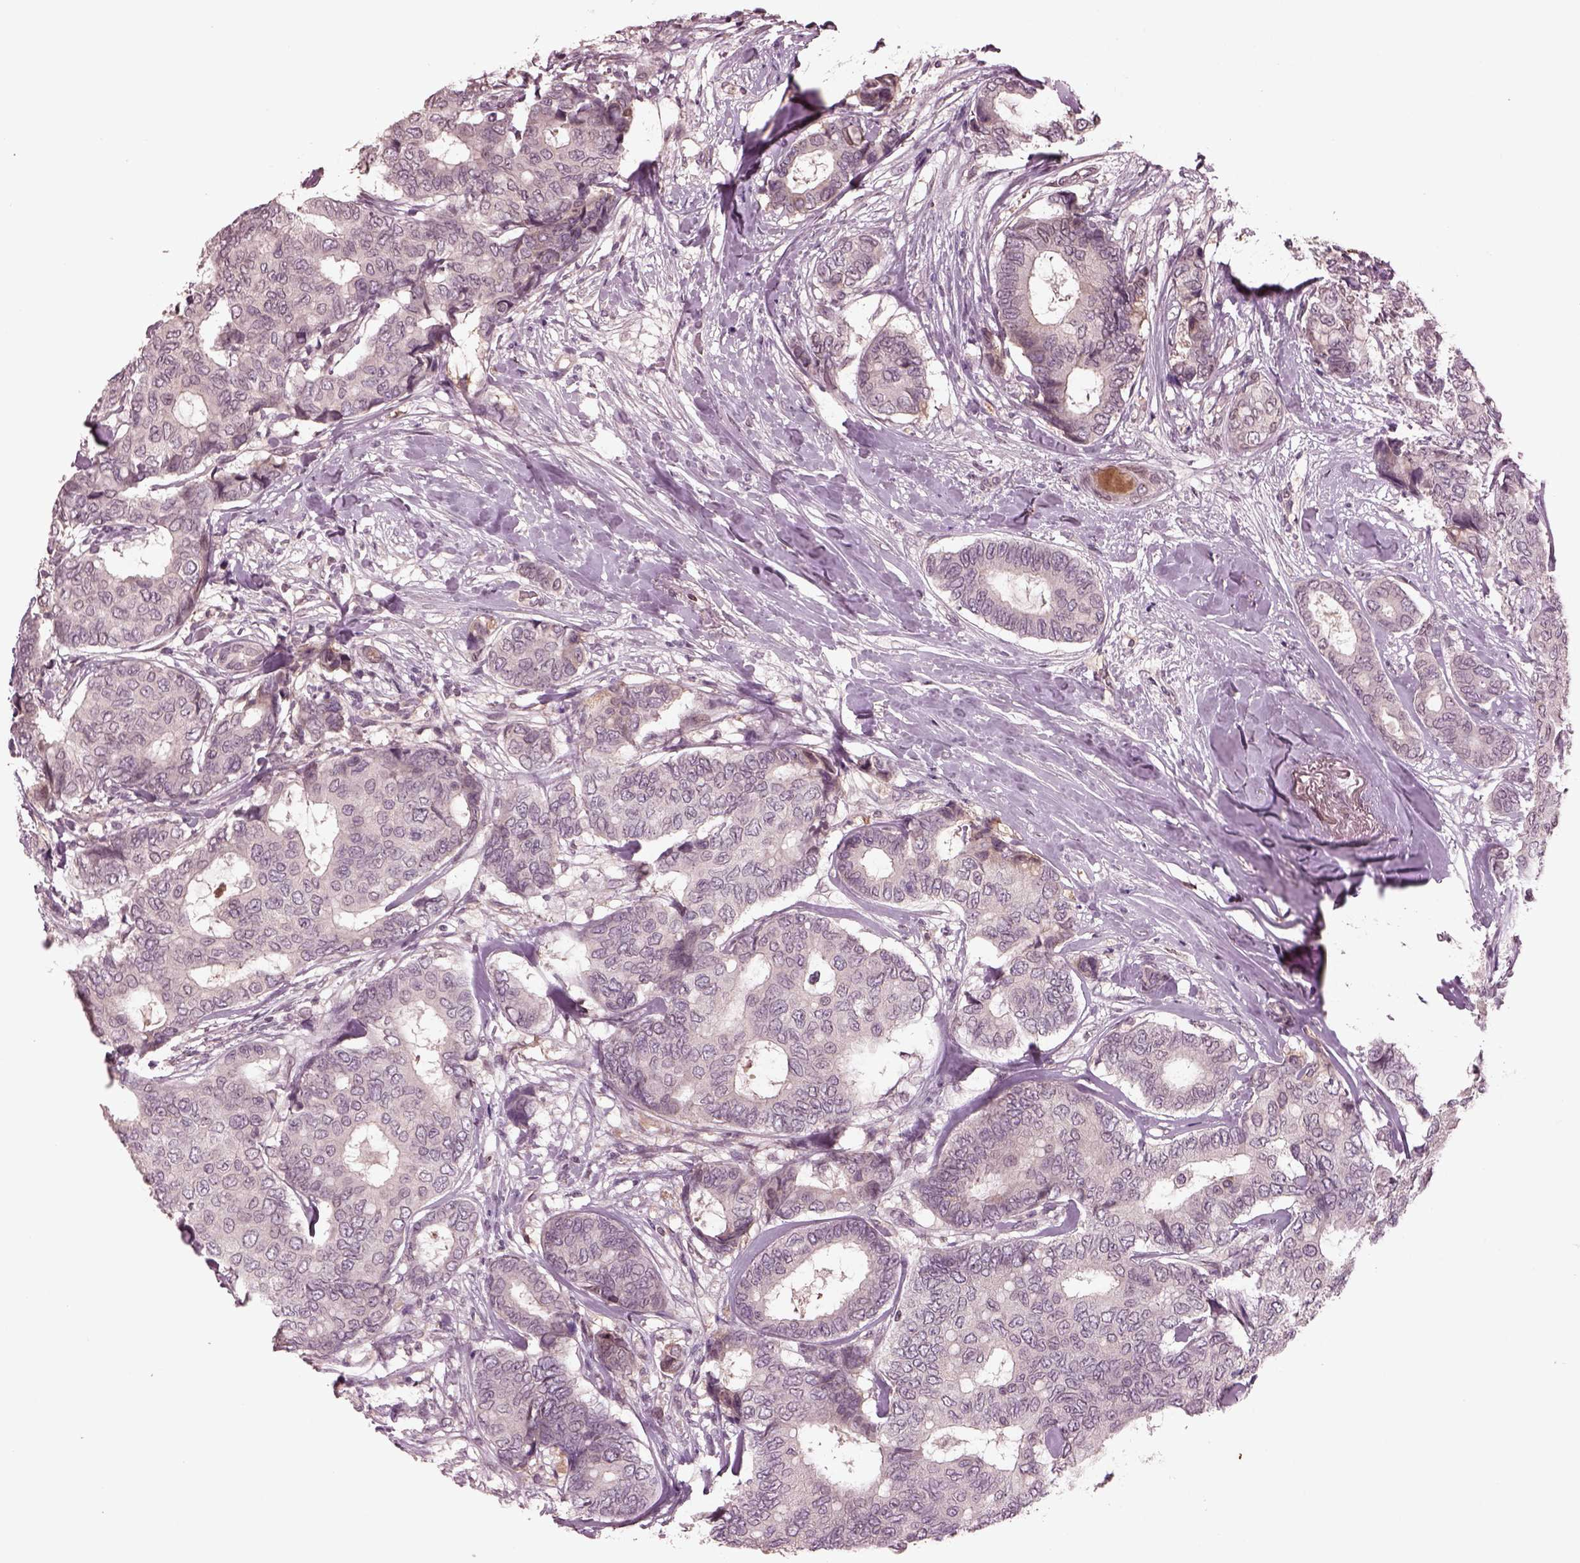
{"staining": {"intensity": "negative", "quantity": "none", "location": "none"}, "tissue": "breast cancer", "cell_type": "Tumor cells", "image_type": "cancer", "snomed": [{"axis": "morphology", "description": "Duct carcinoma"}, {"axis": "topography", "description": "Breast"}], "caption": "This is an IHC histopathology image of intraductal carcinoma (breast). There is no expression in tumor cells.", "gene": "PTX4", "patient": {"sex": "female", "age": 75}}